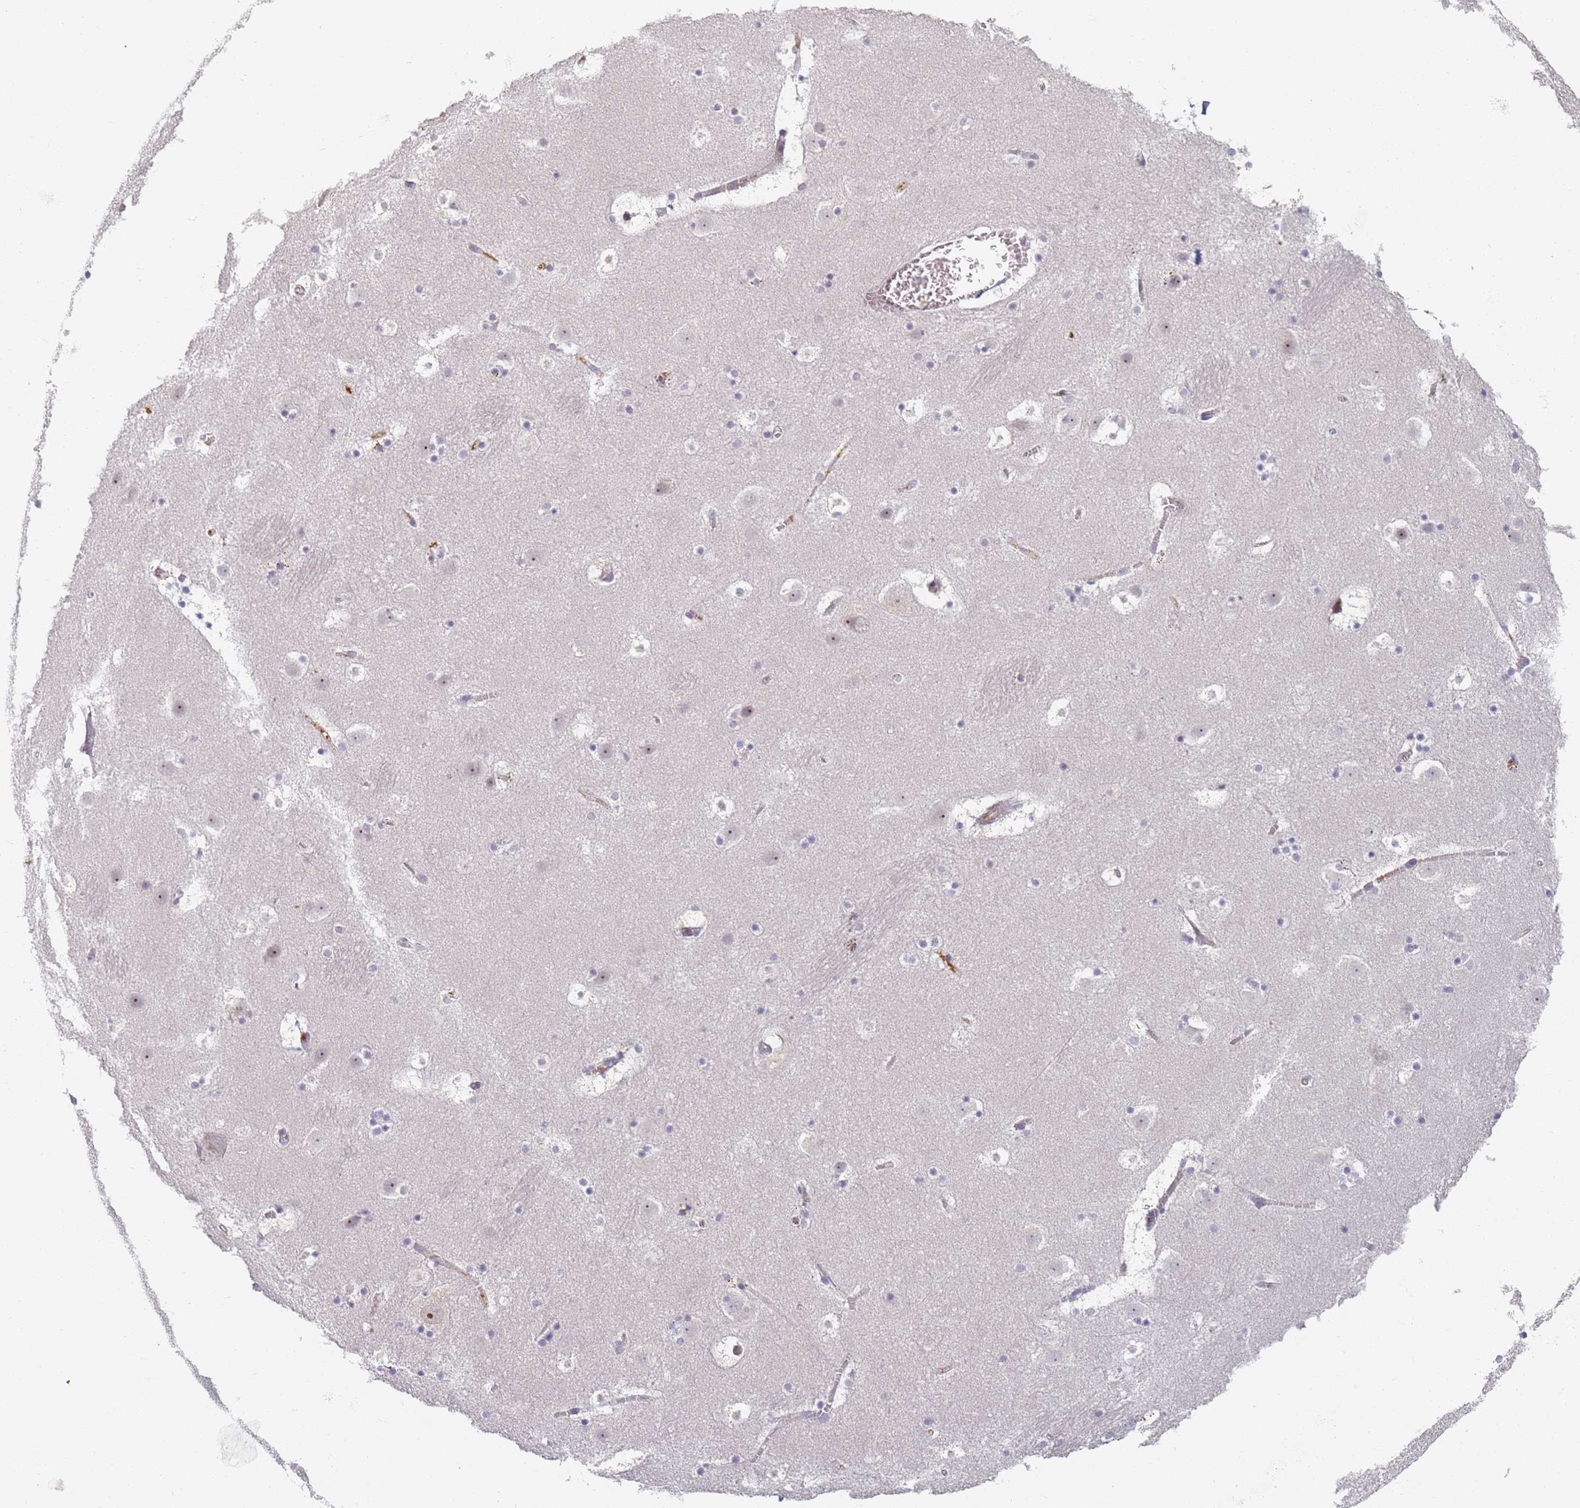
{"staining": {"intensity": "negative", "quantity": "none", "location": "none"}, "tissue": "caudate", "cell_type": "Glial cells", "image_type": "normal", "snomed": [{"axis": "morphology", "description": "Normal tissue, NOS"}, {"axis": "topography", "description": "Lateral ventricle wall"}], "caption": "Immunohistochemical staining of normal caudate reveals no significant positivity in glial cells.", "gene": "SLC38A9", "patient": {"sex": "male", "age": 45}}